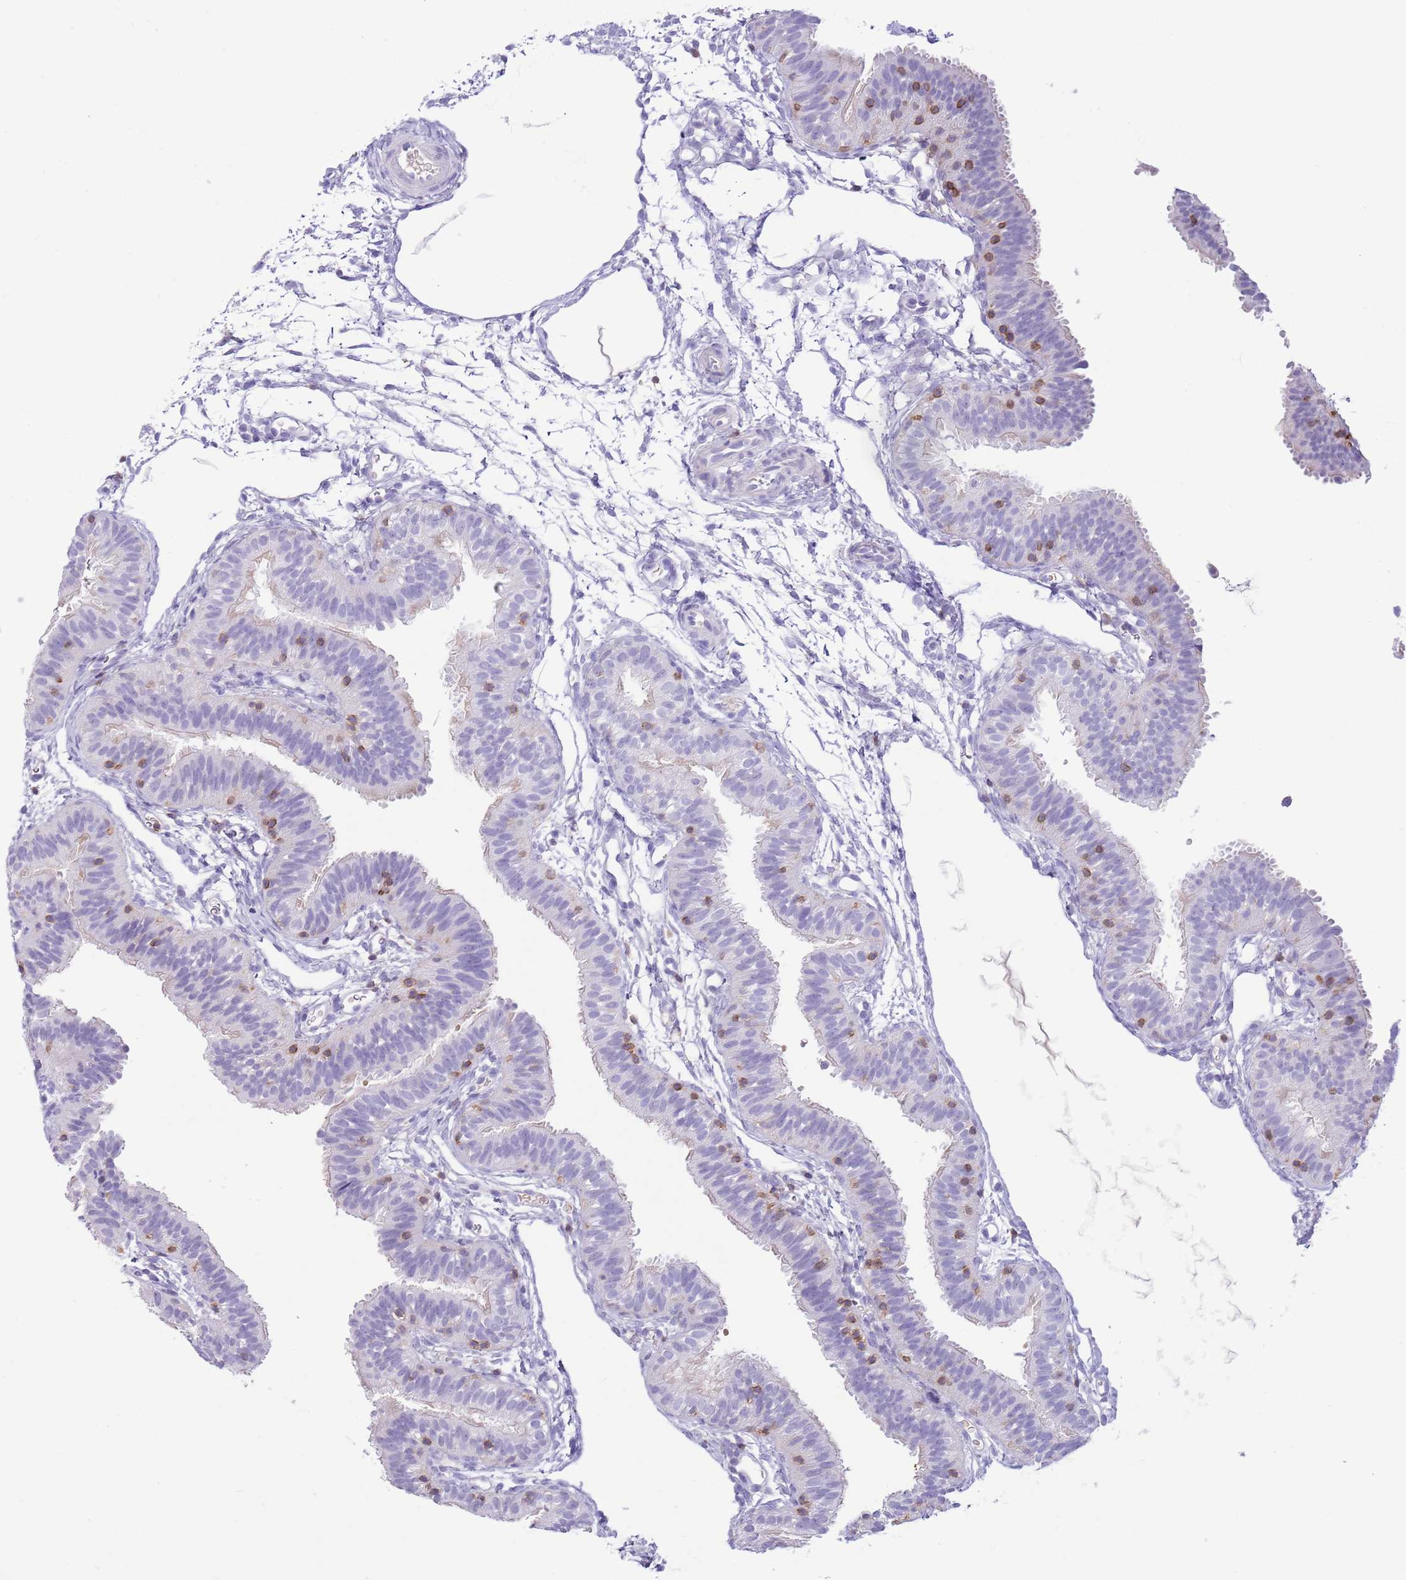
{"staining": {"intensity": "negative", "quantity": "none", "location": "none"}, "tissue": "fallopian tube", "cell_type": "Glandular cells", "image_type": "normal", "snomed": [{"axis": "morphology", "description": "Normal tissue, NOS"}, {"axis": "topography", "description": "Fallopian tube"}], "caption": "This is an immunohistochemistry (IHC) image of unremarkable human fallopian tube. There is no expression in glandular cells.", "gene": "OR4Q3", "patient": {"sex": "female", "age": 35}}